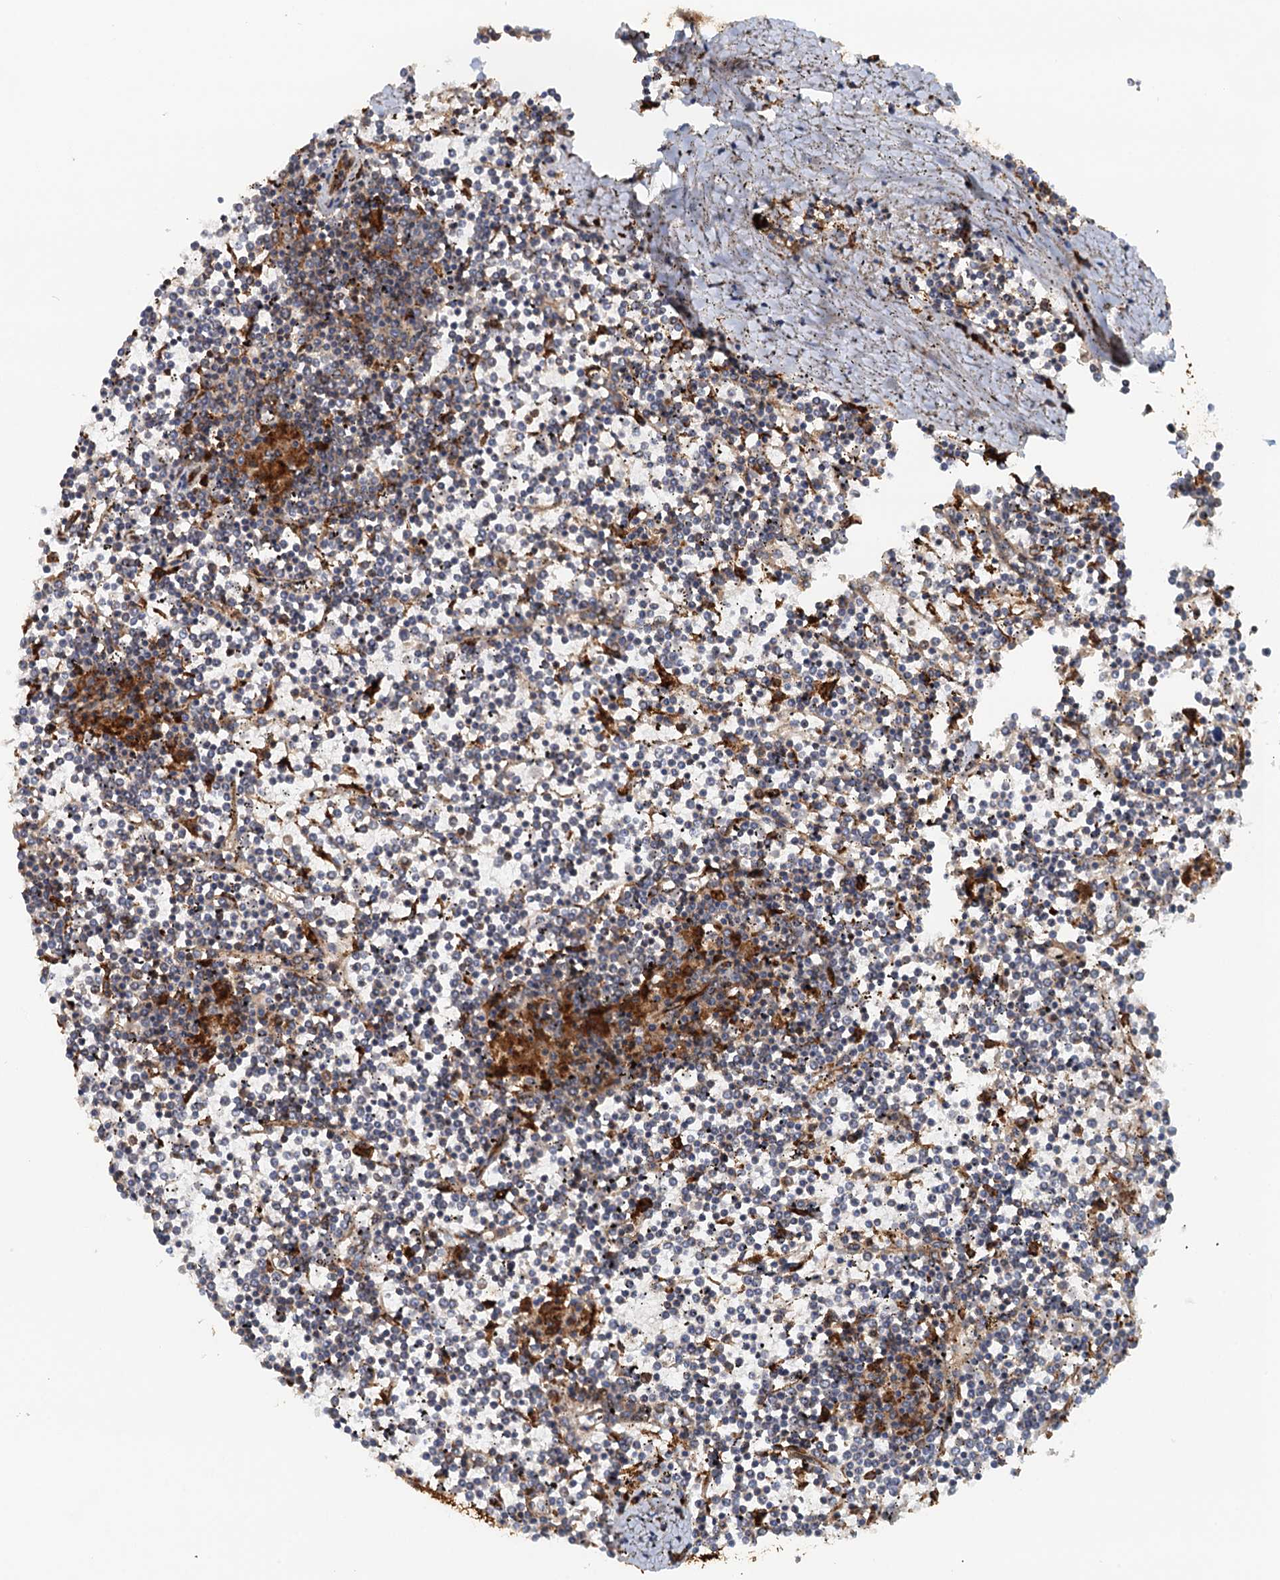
{"staining": {"intensity": "weak", "quantity": "<25%", "location": "cytoplasmic/membranous"}, "tissue": "lymphoma", "cell_type": "Tumor cells", "image_type": "cancer", "snomed": [{"axis": "morphology", "description": "Malignant lymphoma, non-Hodgkin's type, Low grade"}, {"axis": "topography", "description": "Spleen"}], "caption": "Protein analysis of malignant lymphoma, non-Hodgkin's type (low-grade) displays no significant expression in tumor cells.", "gene": "NIPAL3", "patient": {"sex": "female", "age": 19}}